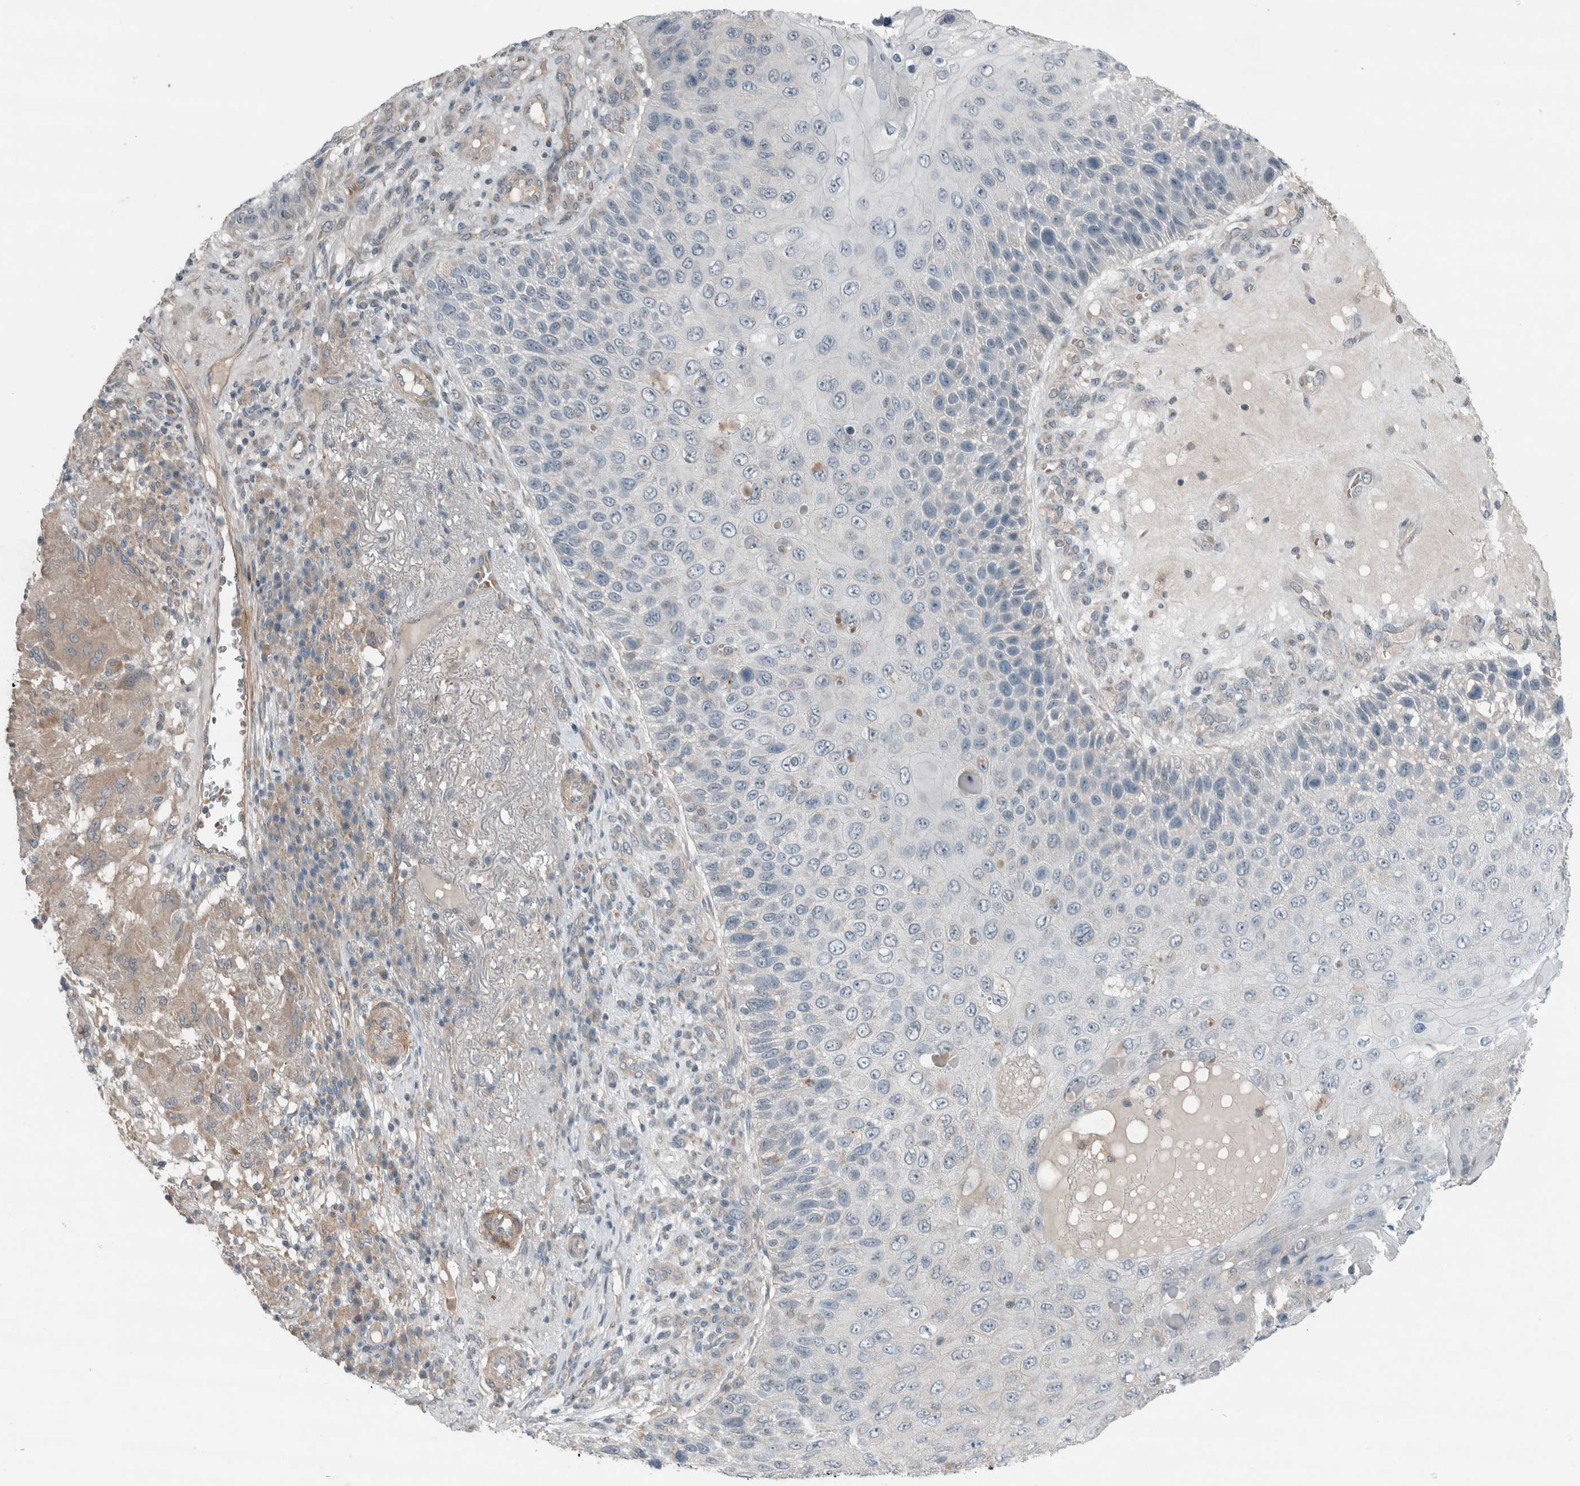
{"staining": {"intensity": "negative", "quantity": "none", "location": "none"}, "tissue": "skin cancer", "cell_type": "Tumor cells", "image_type": "cancer", "snomed": [{"axis": "morphology", "description": "Squamous cell carcinoma, NOS"}, {"axis": "topography", "description": "Skin"}], "caption": "Immunohistochemistry (IHC) histopathology image of squamous cell carcinoma (skin) stained for a protein (brown), which reveals no staining in tumor cells.", "gene": "JADE2", "patient": {"sex": "female", "age": 88}}